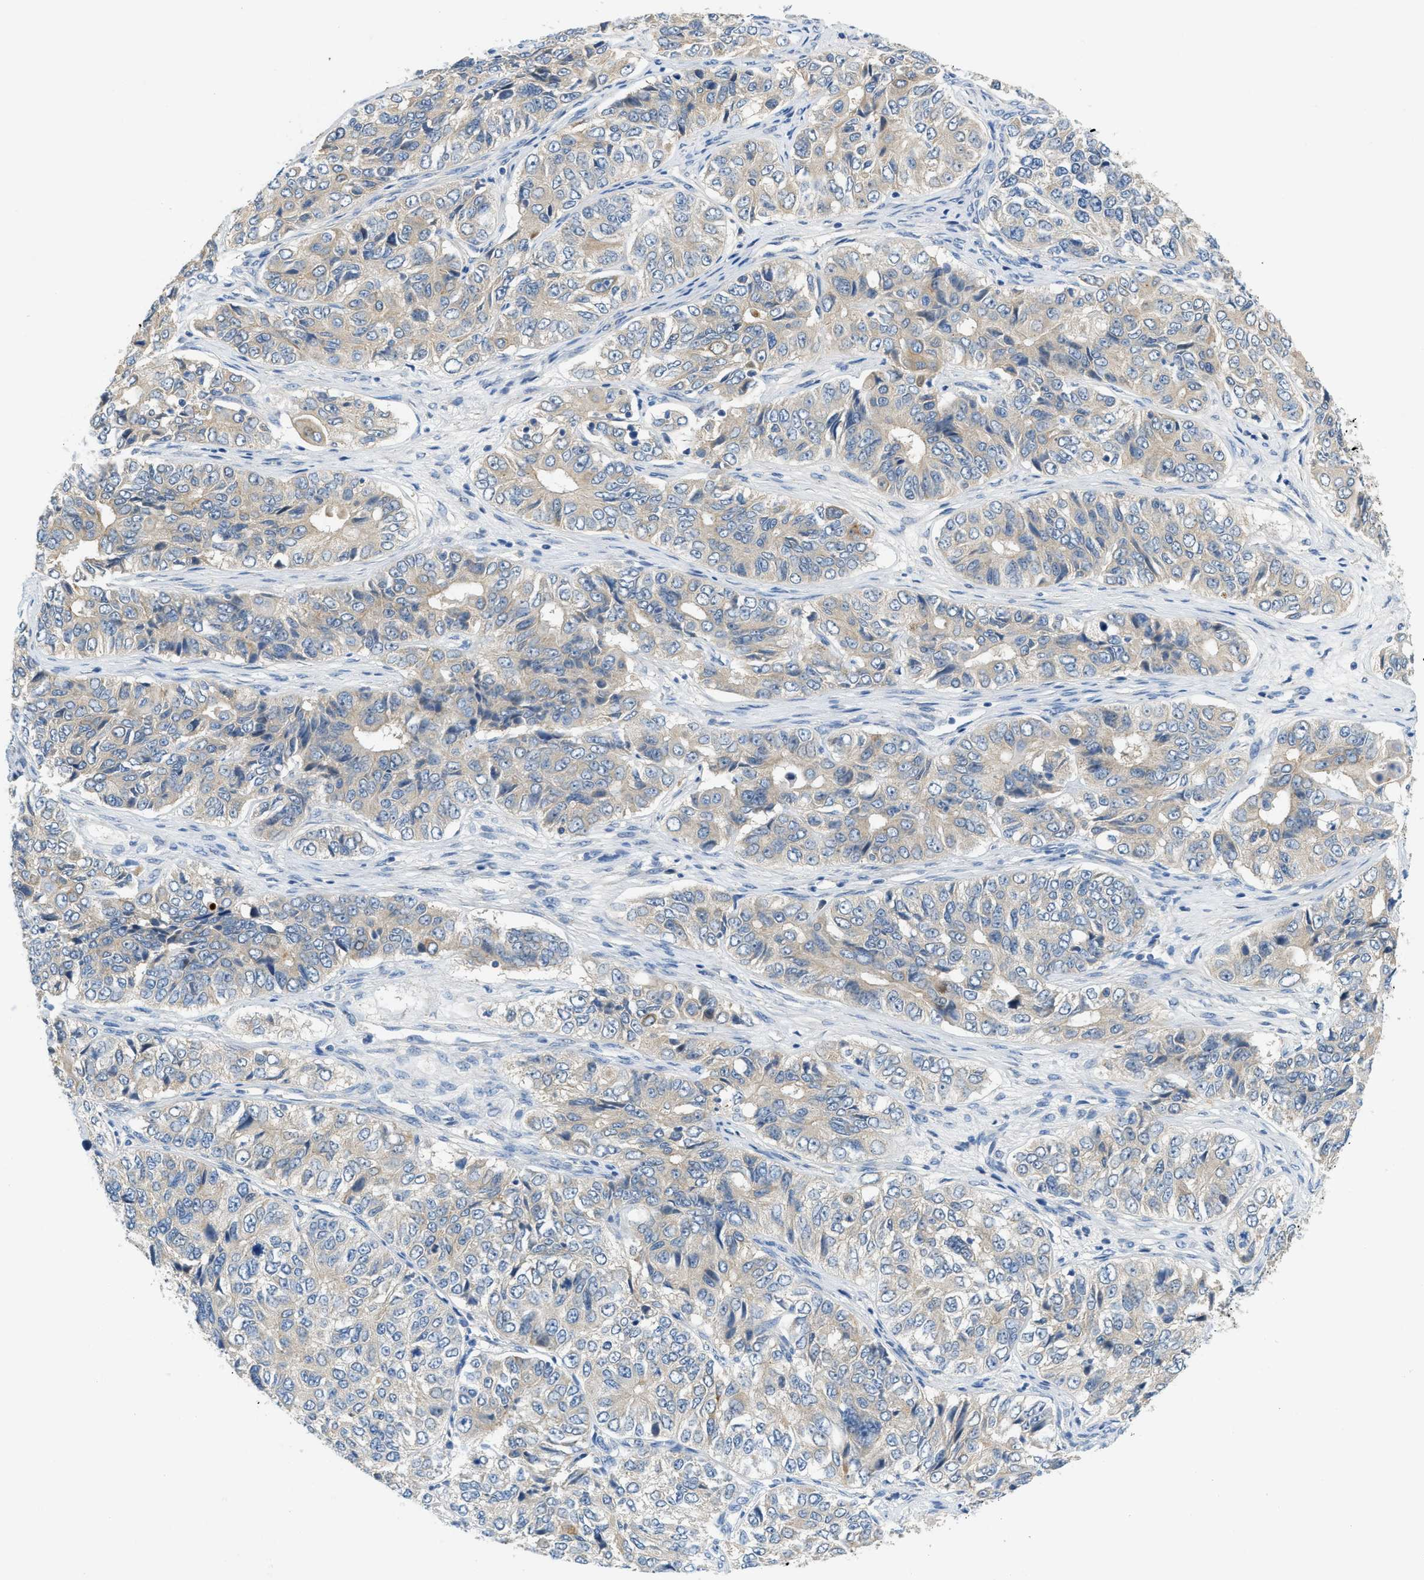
{"staining": {"intensity": "moderate", "quantity": "<25%", "location": "cytoplasmic/membranous"}, "tissue": "ovarian cancer", "cell_type": "Tumor cells", "image_type": "cancer", "snomed": [{"axis": "morphology", "description": "Carcinoma, endometroid"}, {"axis": "topography", "description": "Ovary"}], "caption": "Protein positivity by immunohistochemistry reveals moderate cytoplasmic/membranous expression in approximately <25% of tumor cells in ovarian endometroid carcinoma.", "gene": "RIPK2", "patient": {"sex": "female", "age": 51}}